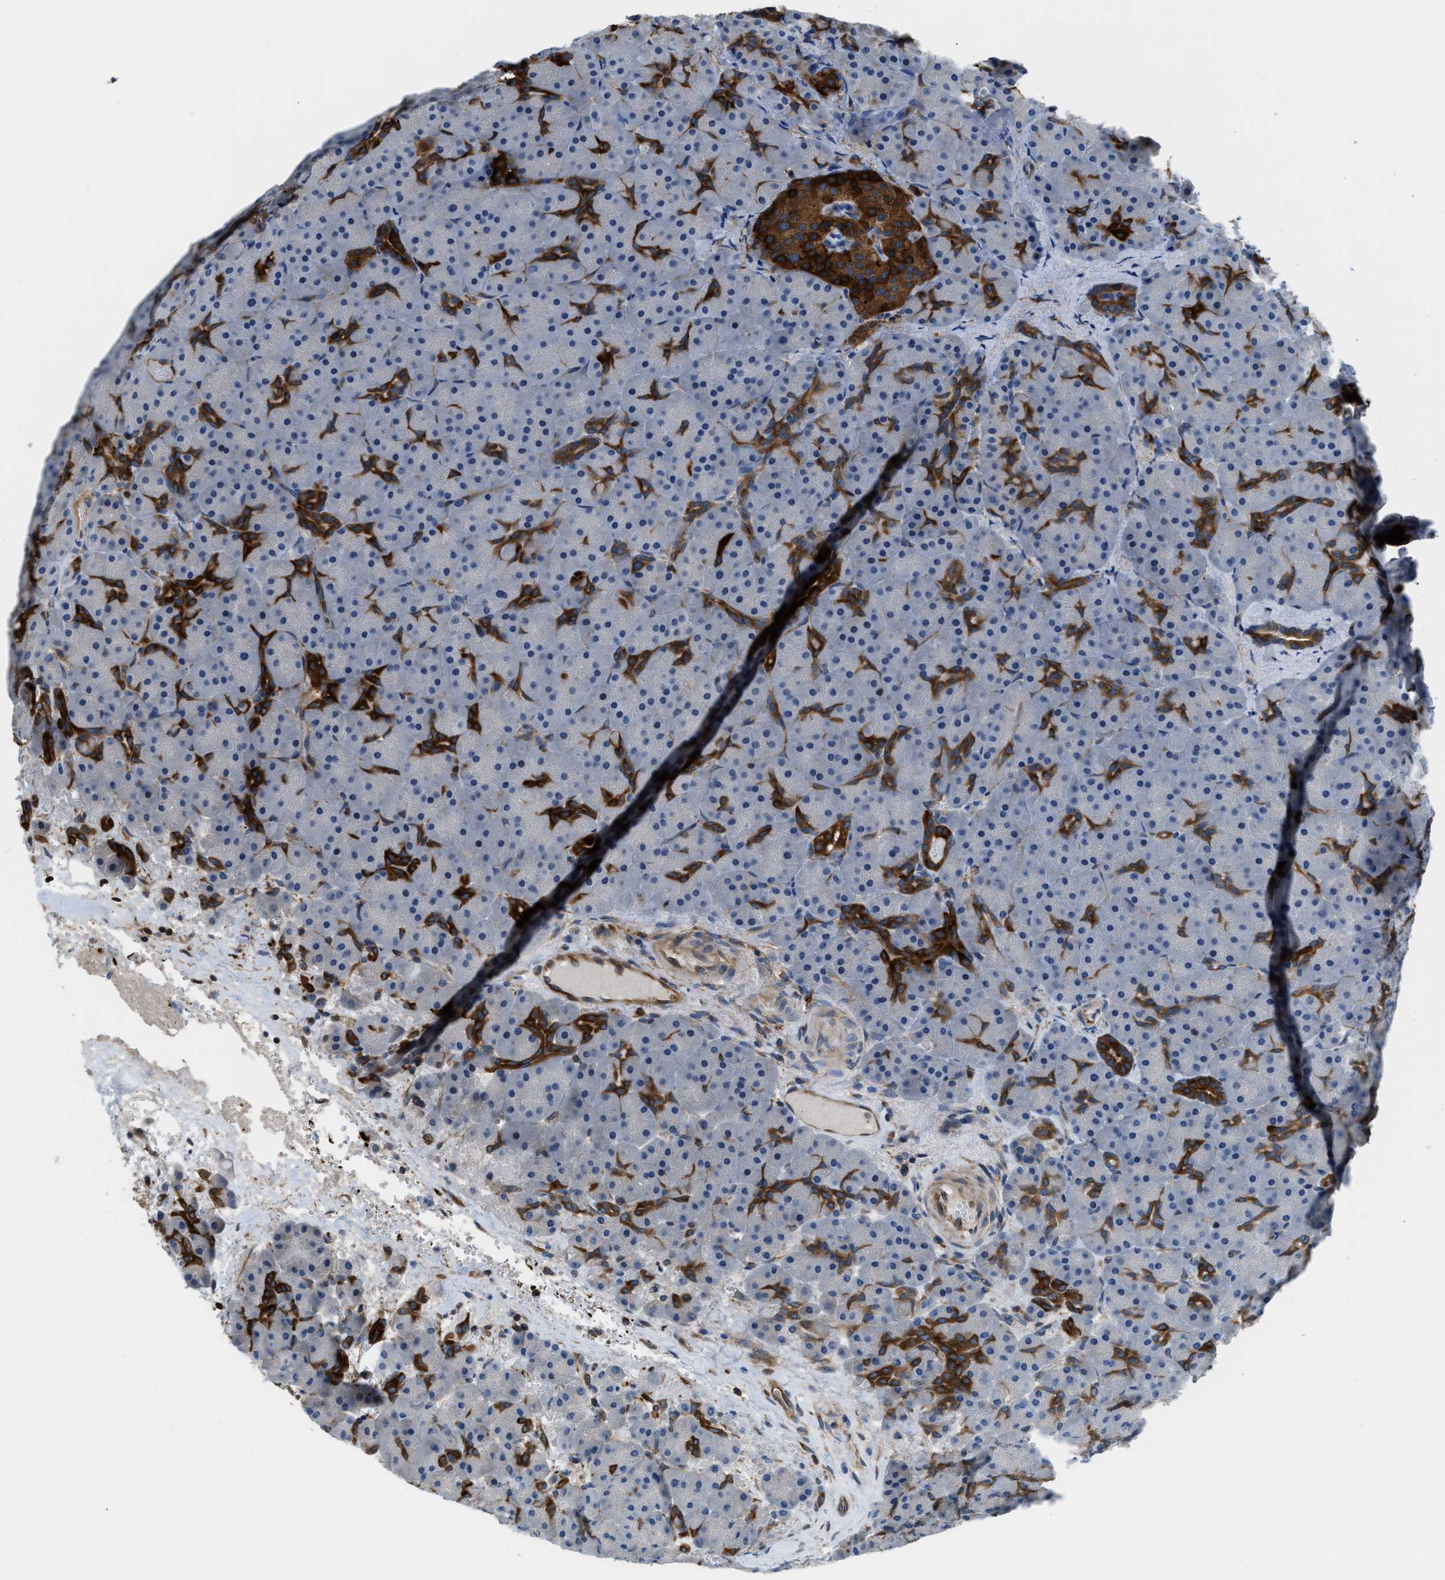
{"staining": {"intensity": "strong", "quantity": "<25%", "location": "cytoplasmic/membranous"}, "tissue": "pancreas", "cell_type": "Exocrine glandular cells", "image_type": "normal", "snomed": [{"axis": "morphology", "description": "Normal tissue, NOS"}, {"axis": "topography", "description": "Pancreas"}], "caption": "IHC of benign human pancreas exhibits medium levels of strong cytoplasmic/membranous positivity in approximately <25% of exocrine glandular cells.", "gene": "PFKP", "patient": {"sex": "male", "age": 66}}